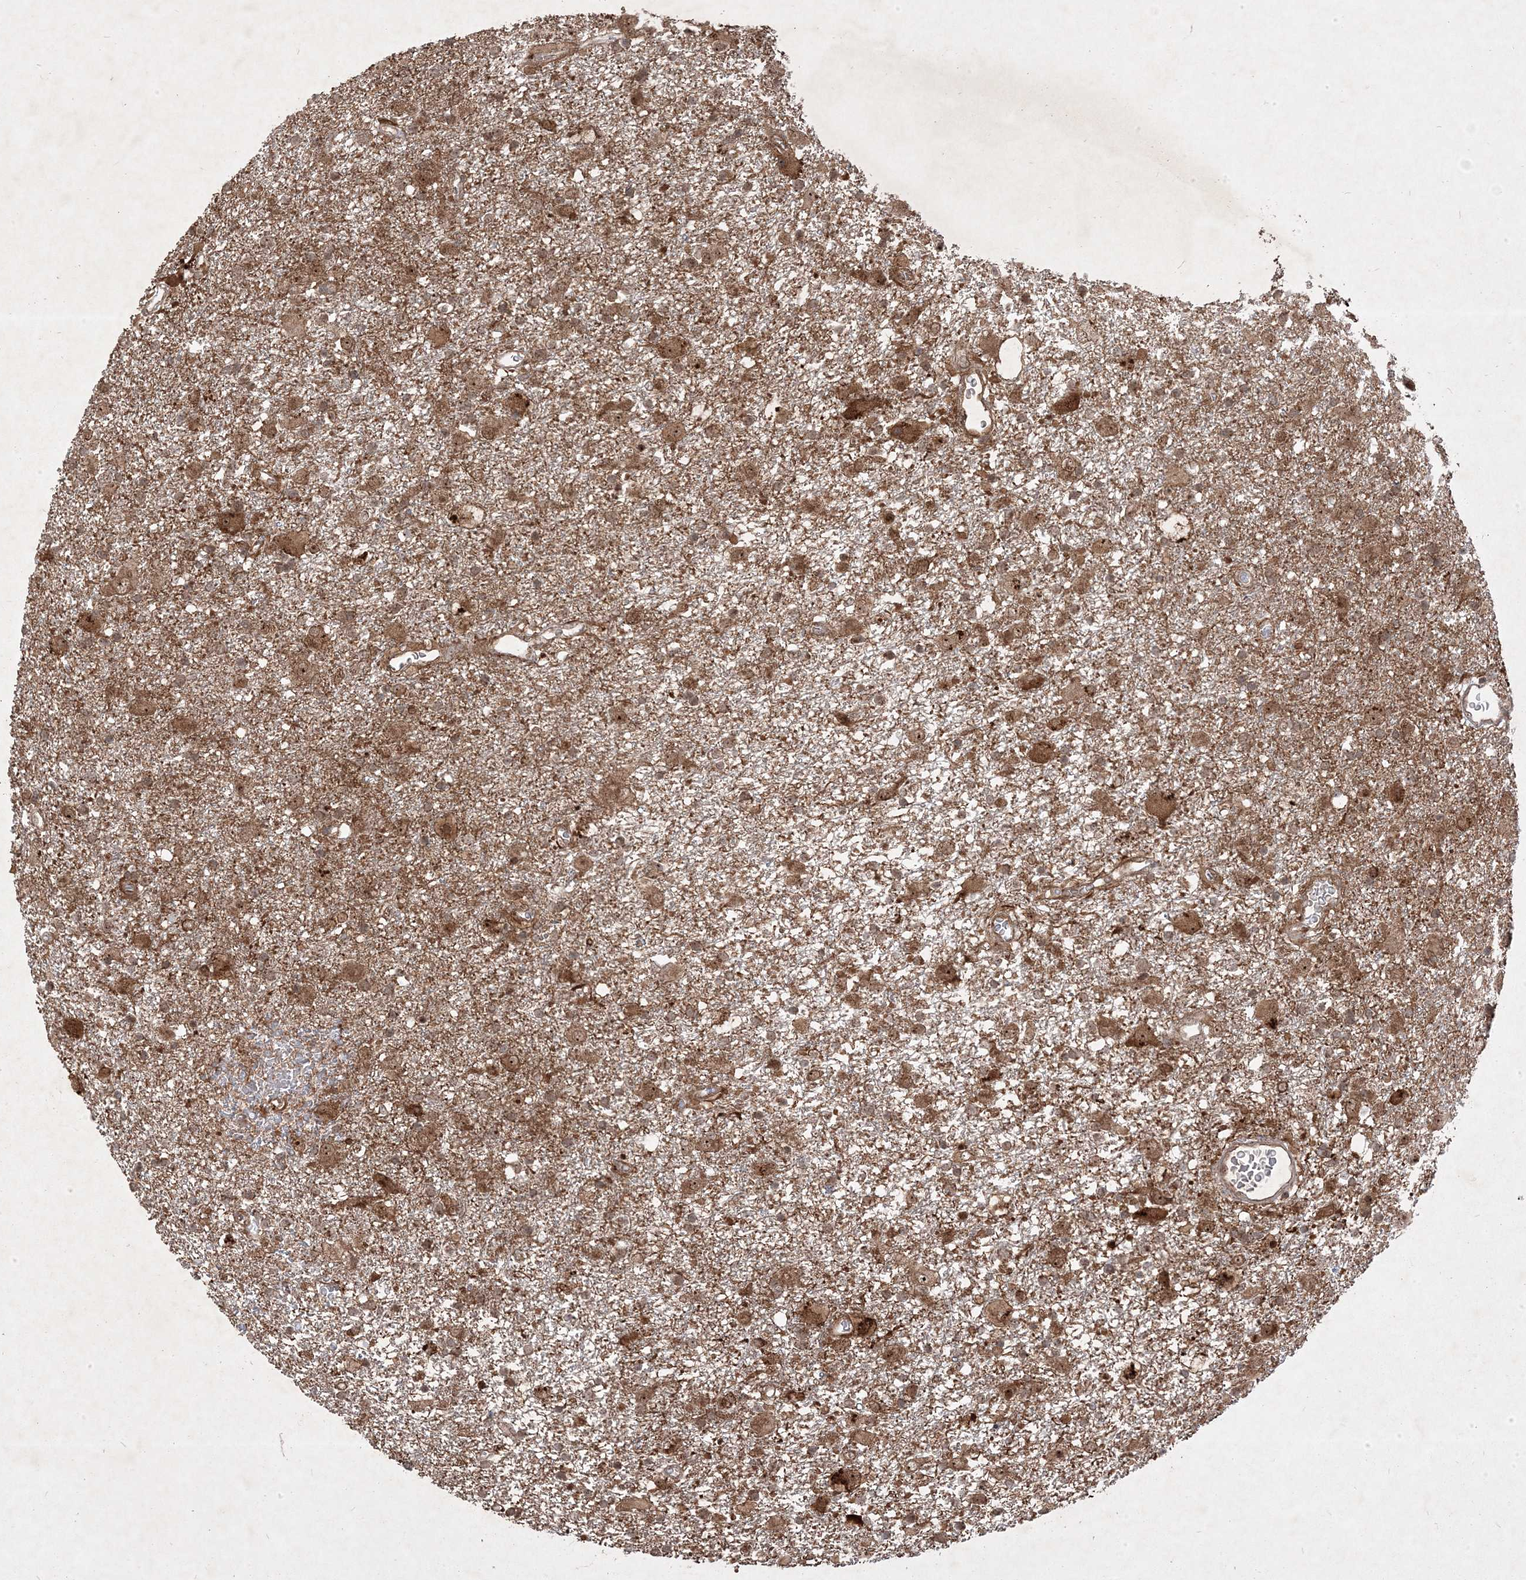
{"staining": {"intensity": "moderate", "quantity": ">75%", "location": "cytoplasmic/membranous,nuclear"}, "tissue": "glioma", "cell_type": "Tumor cells", "image_type": "cancer", "snomed": [{"axis": "morphology", "description": "Glioma, malignant, Low grade"}, {"axis": "topography", "description": "Brain"}], "caption": "An immunohistochemistry micrograph of neoplastic tissue is shown. Protein staining in brown labels moderate cytoplasmic/membranous and nuclear positivity in glioma within tumor cells.", "gene": "PLEKHM2", "patient": {"sex": "male", "age": 65}}